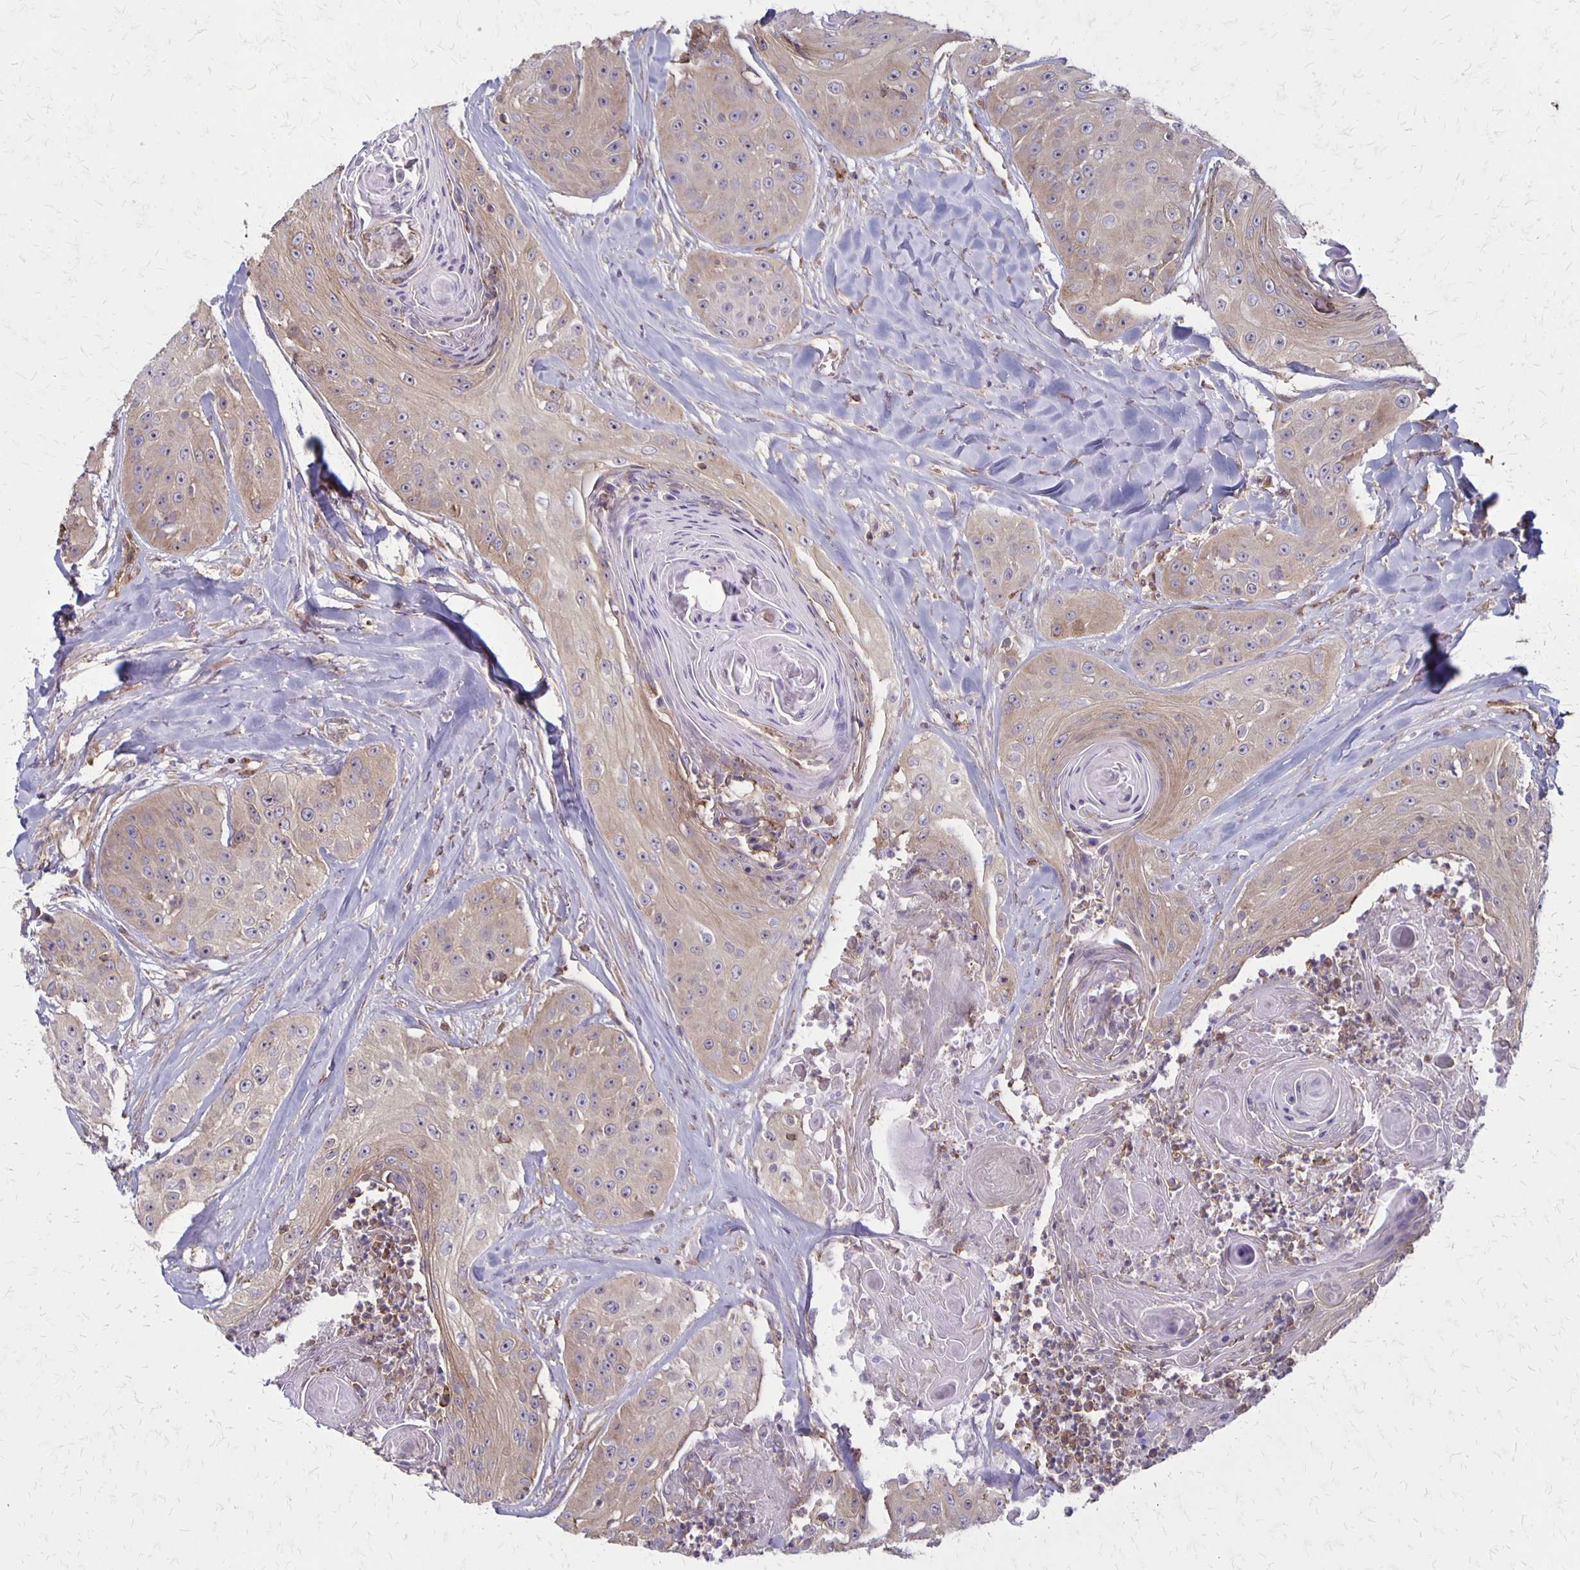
{"staining": {"intensity": "moderate", "quantity": "25%-75%", "location": "cytoplasmic/membranous"}, "tissue": "head and neck cancer", "cell_type": "Tumor cells", "image_type": "cancer", "snomed": [{"axis": "morphology", "description": "Squamous cell carcinoma, NOS"}, {"axis": "topography", "description": "Head-Neck"}], "caption": "Brown immunohistochemical staining in head and neck cancer (squamous cell carcinoma) demonstrates moderate cytoplasmic/membranous positivity in approximately 25%-75% of tumor cells.", "gene": "SEPTIN5", "patient": {"sex": "male", "age": 83}}